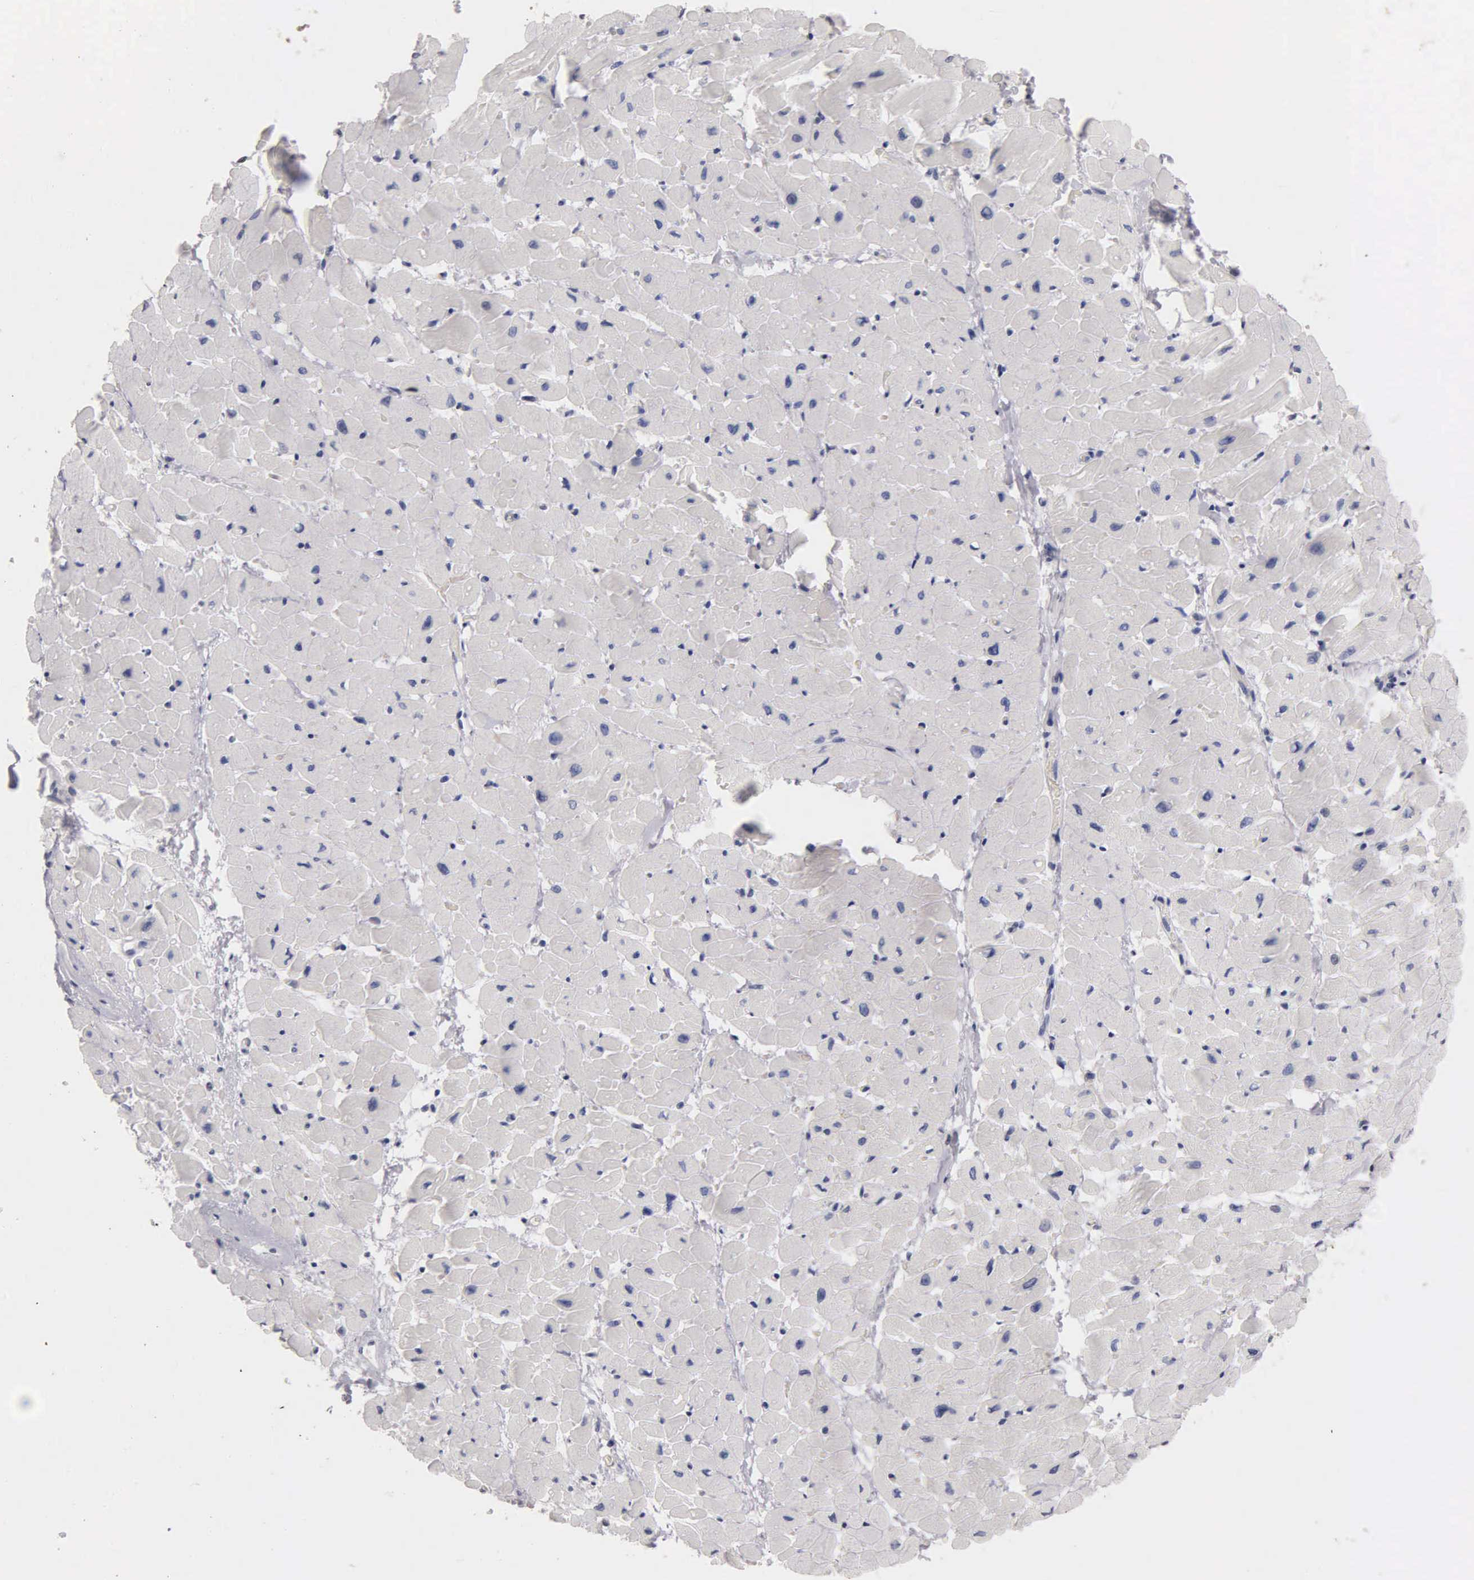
{"staining": {"intensity": "negative", "quantity": "none", "location": "none"}, "tissue": "heart muscle", "cell_type": "Cardiomyocytes", "image_type": "normal", "snomed": [{"axis": "morphology", "description": "Normal tissue, NOS"}, {"axis": "topography", "description": "Heart"}], "caption": "A high-resolution image shows IHC staining of unremarkable heart muscle, which displays no significant expression in cardiomyocytes.", "gene": "SST", "patient": {"sex": "male", "age": 45}}